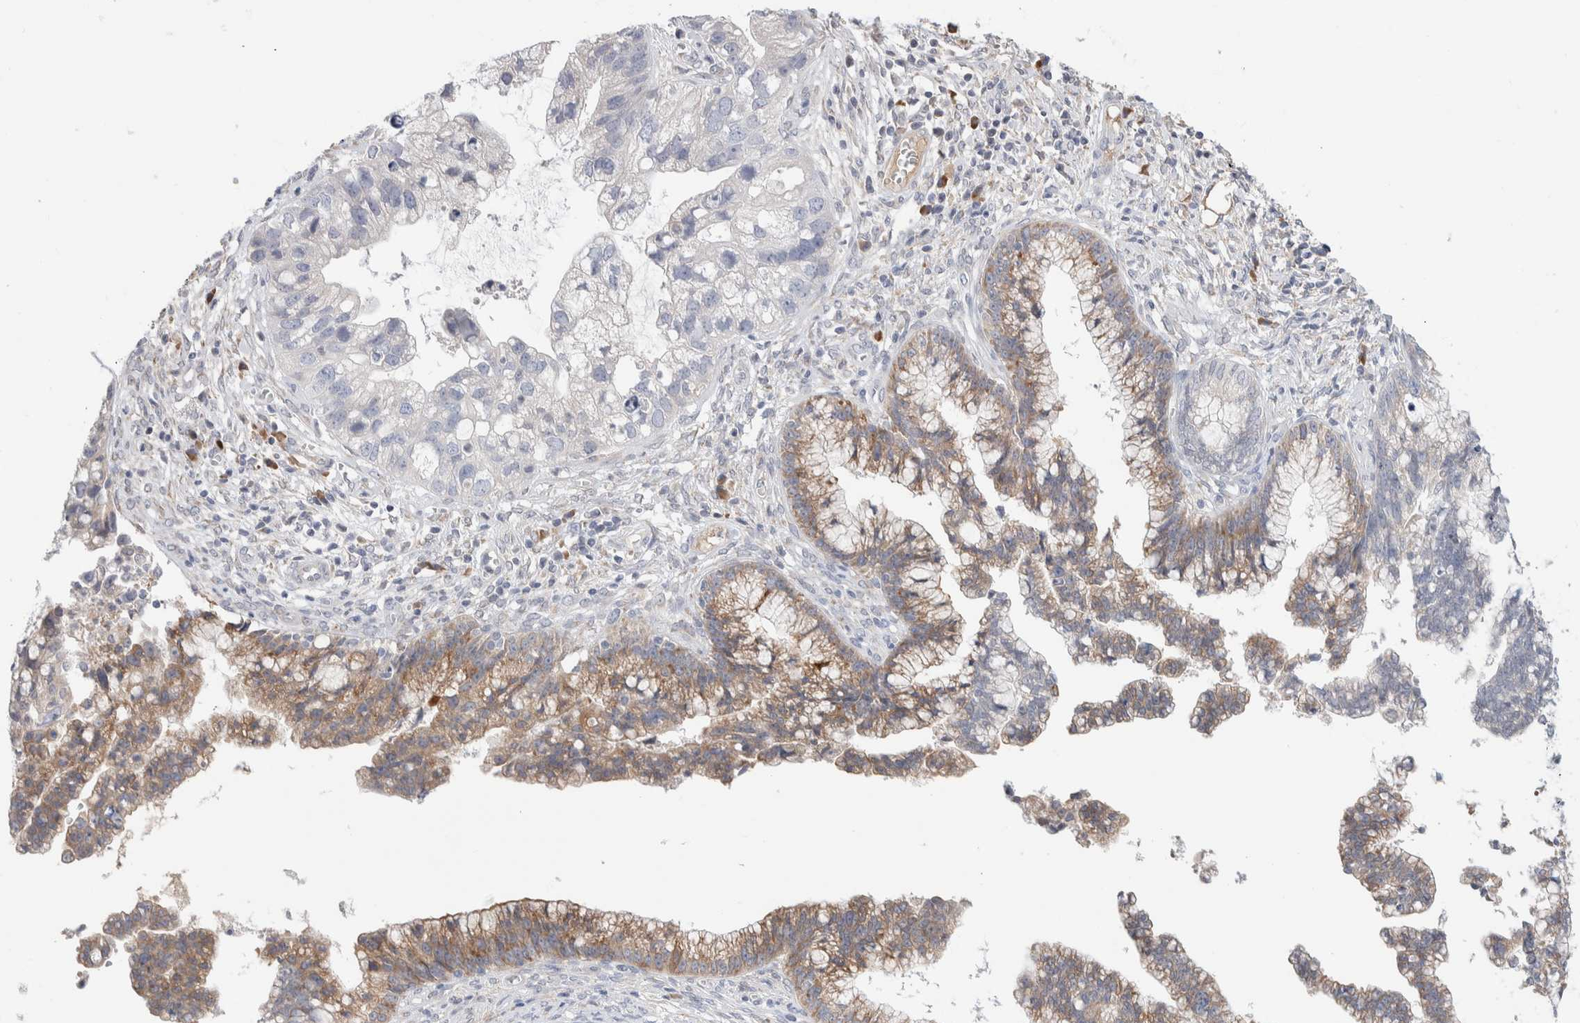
{"staining": {"intensity": "negative", "quantity": "none", "location": "none"}, "tissue": "cervical cancer", "cell_type": "Tumor cells", "image_type": "cancer", "snomed": [{"axis": "morphology", "description": "Adenocarcinoma, NOS"}, {"axis": "topography", "description": "Cervix"}], "caption": "Human adenocarcinoma (cervical) stained for a protein using immunohistochemistry (IHC) reveals no positivity in tumor cells.", "gene": "RUSF1", "patient": {"sex": "female", "age": 44}}